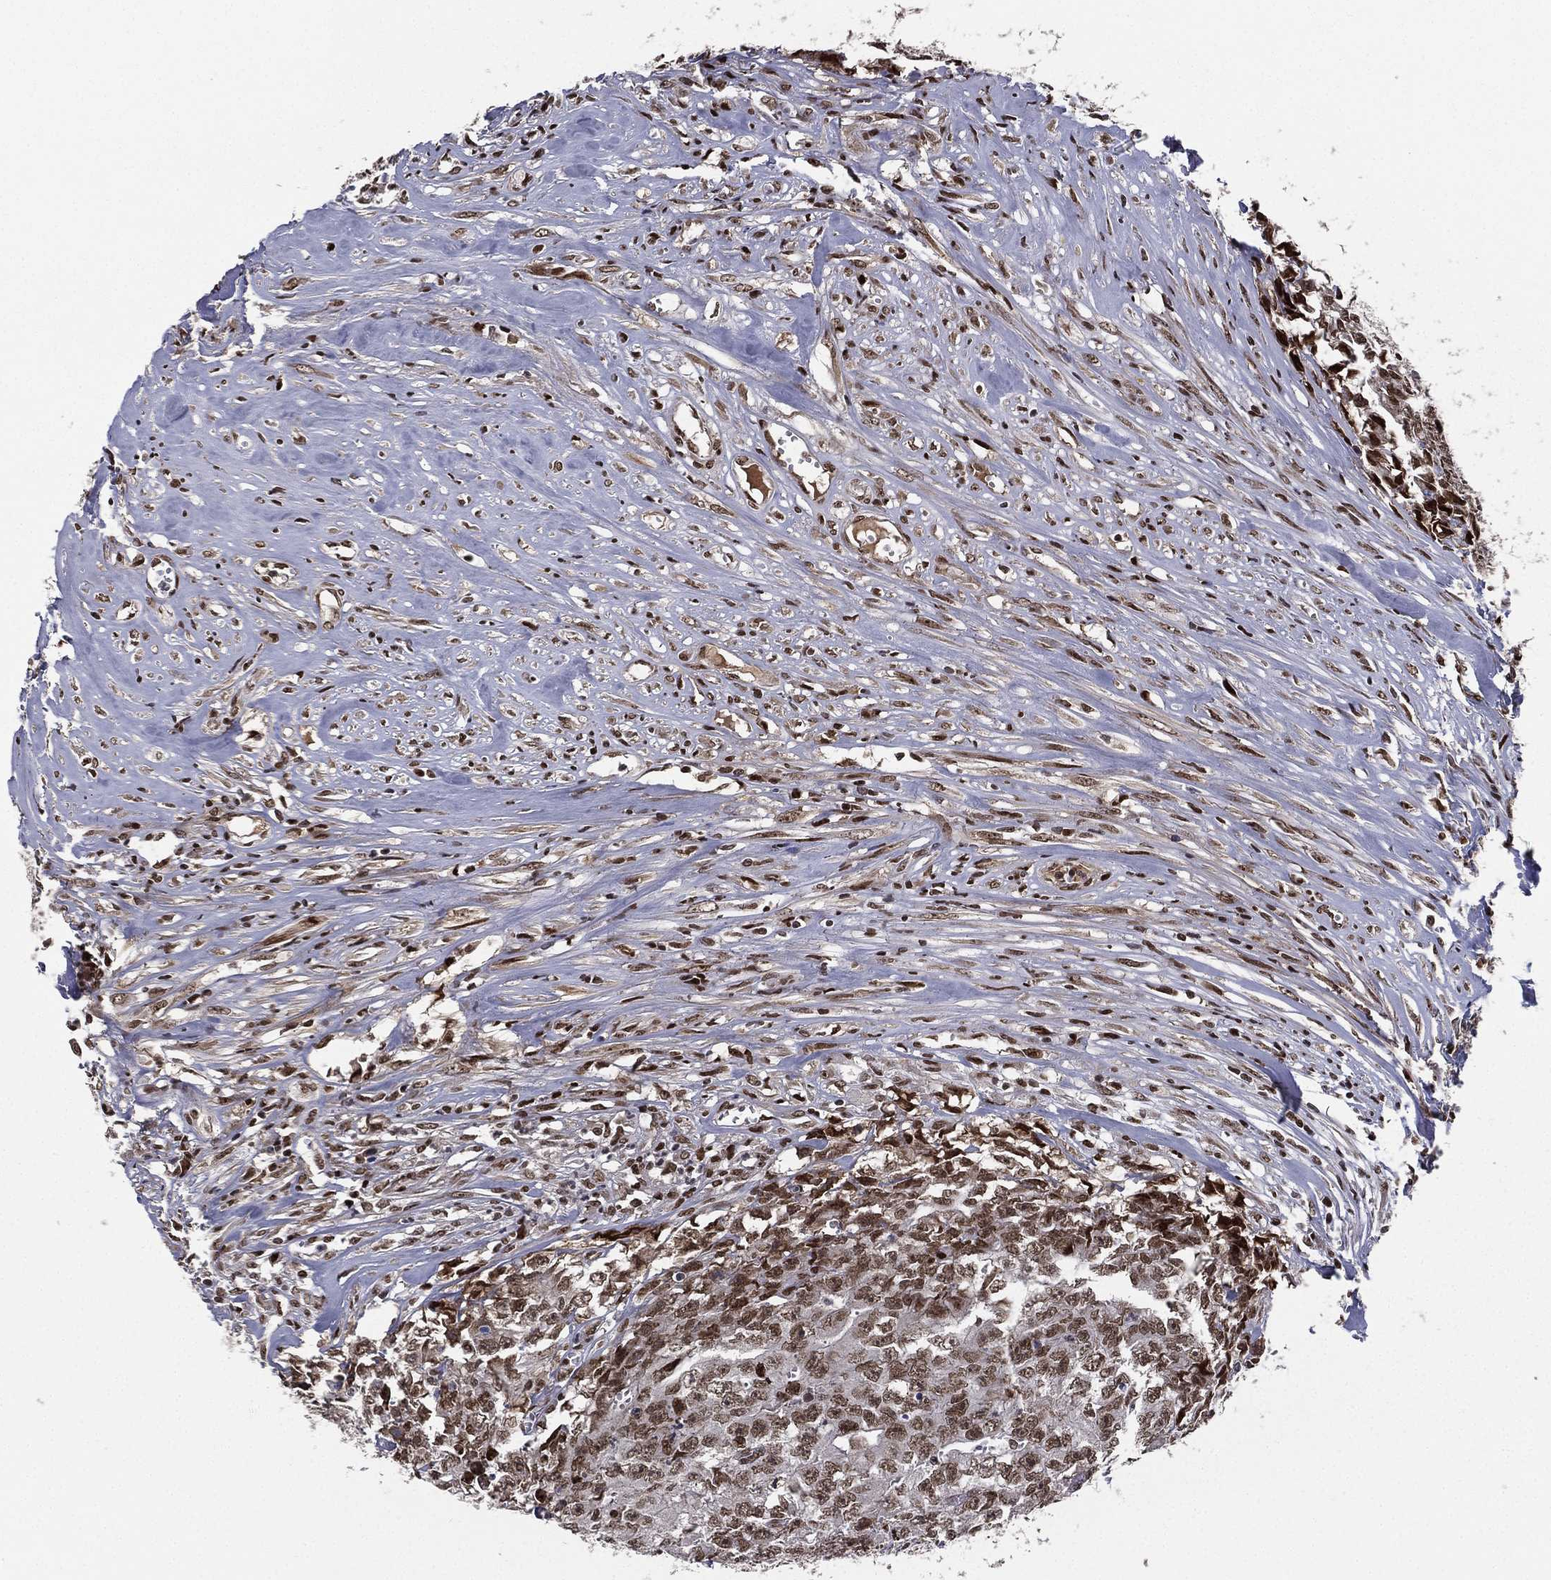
{"staining": {"intensity": "moderate", "quantity": ">75%", "location": "nuclear"}, "tissue": "testis cancer", "cell_type": "Tumor cells", "image_type": "cancer", "snomed": [{"axis": "morphology", "description": "Carcinoma, Embryonal, NOS"}, {"axis": "morphology", "description": "Teratoma, malignant, NOS"}, {"axis": "topography", "description": "Testis"}], "caption": "Immunohistochemical staining of human testis malignant teratoma exhibits moderate nuclear protein expression in approximately >75% of tumor cells. (DAB (3,3'-diaminobenzidine) IHC with brightfield microscopy, high magnification).", "gene": "RTF1", "patient": {"sex": "male", "age": 24}}